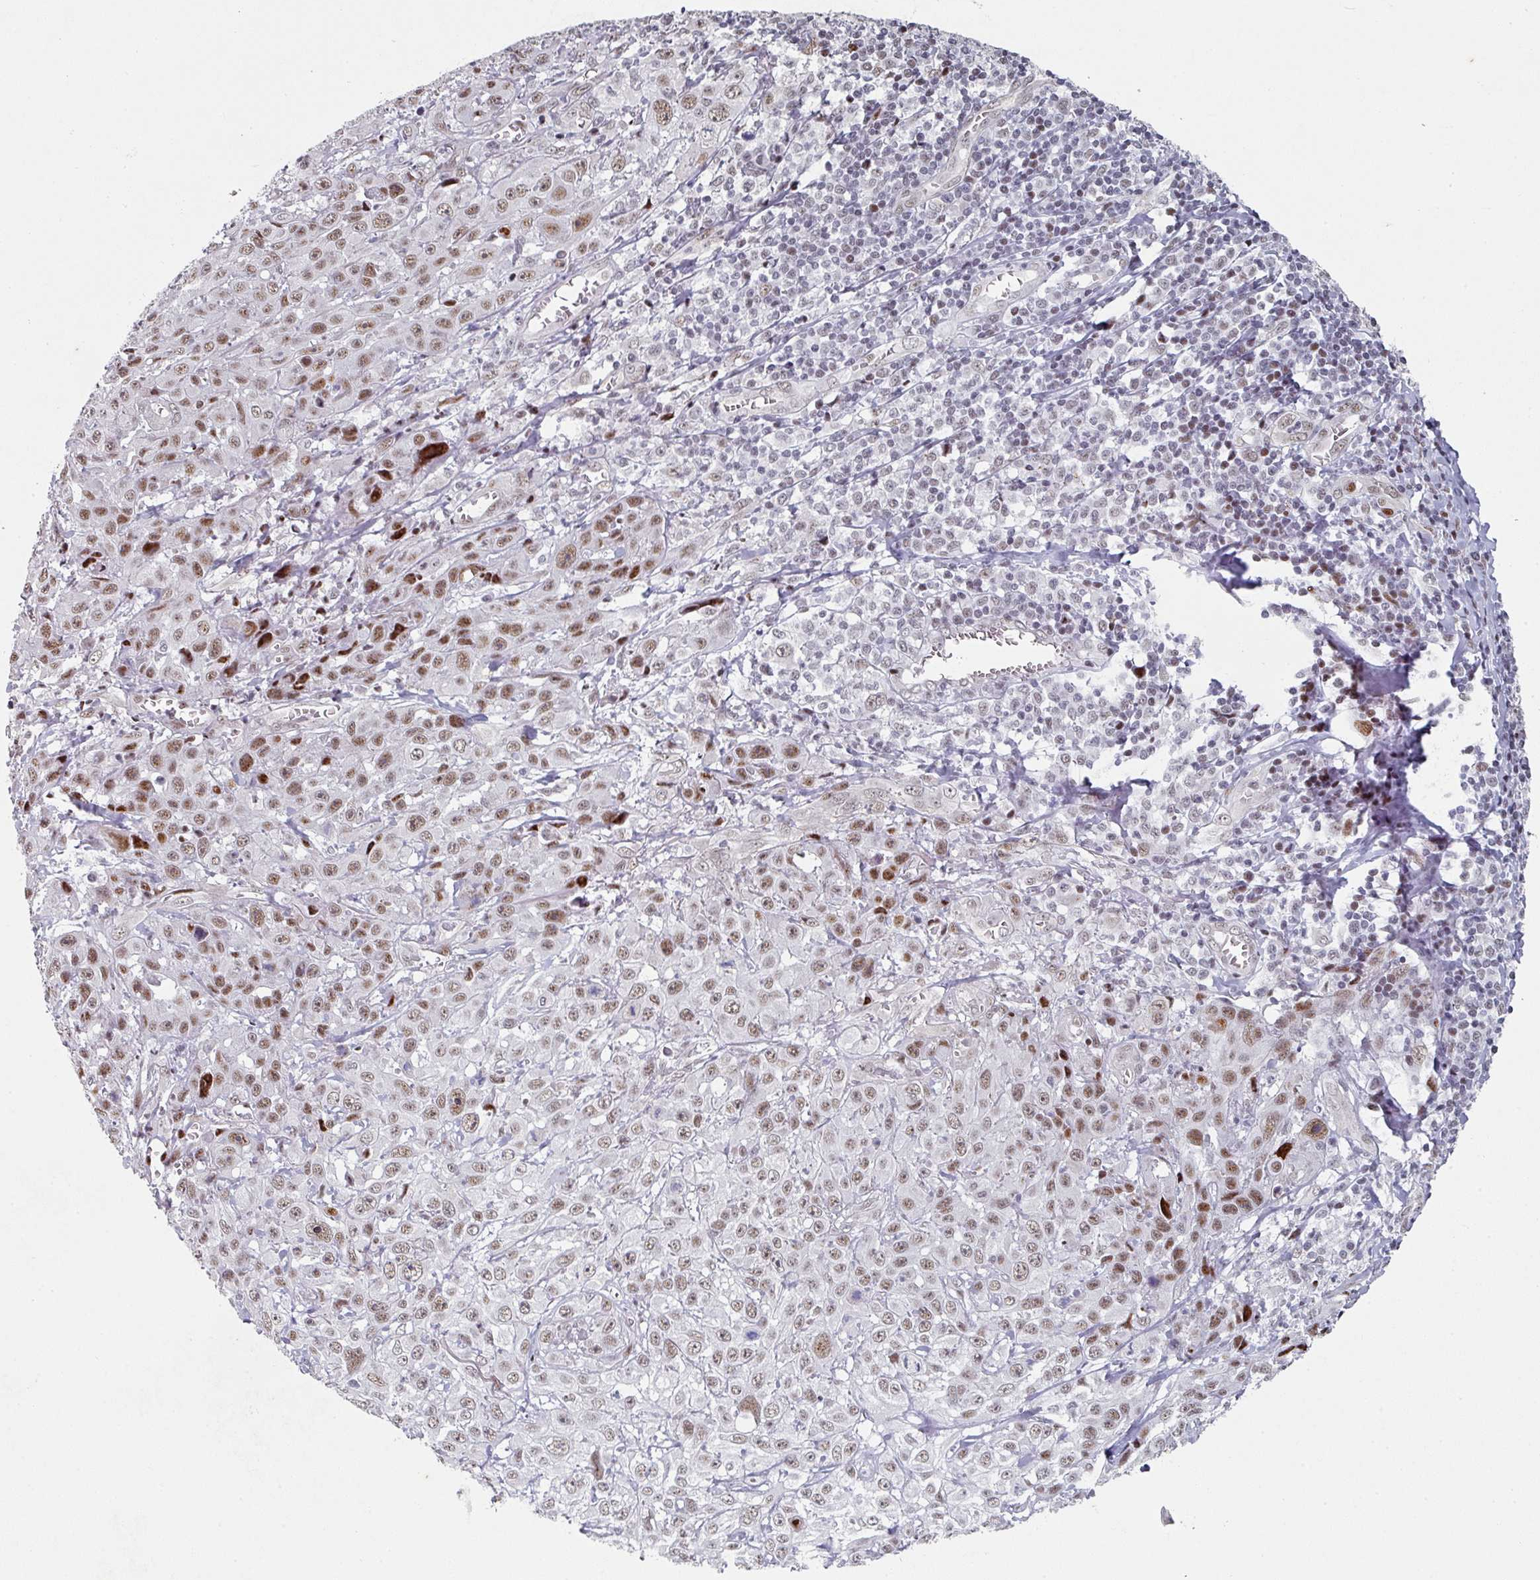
{"staining": {"intensity": "moderate", "quantity": ">75%", "location": "nuclear"}, "tissue": "skin cancer", "cell_type": "Tumor cells", "image_type": "cancer", "snomed": [{"axis": "morphology", "description": "Squamous cell carcinoma, NOS"}, {"axis": "topography", "description": "Skin"}, {"axis": "topography", "description": "Vulva"}], "caption": "A micrograph of human skin cancer stained for a protein shows moderate nuclear brown staining in tumor cells.", "gene": "SF3B5", "patient": {"sex": "female", "age": 71}}